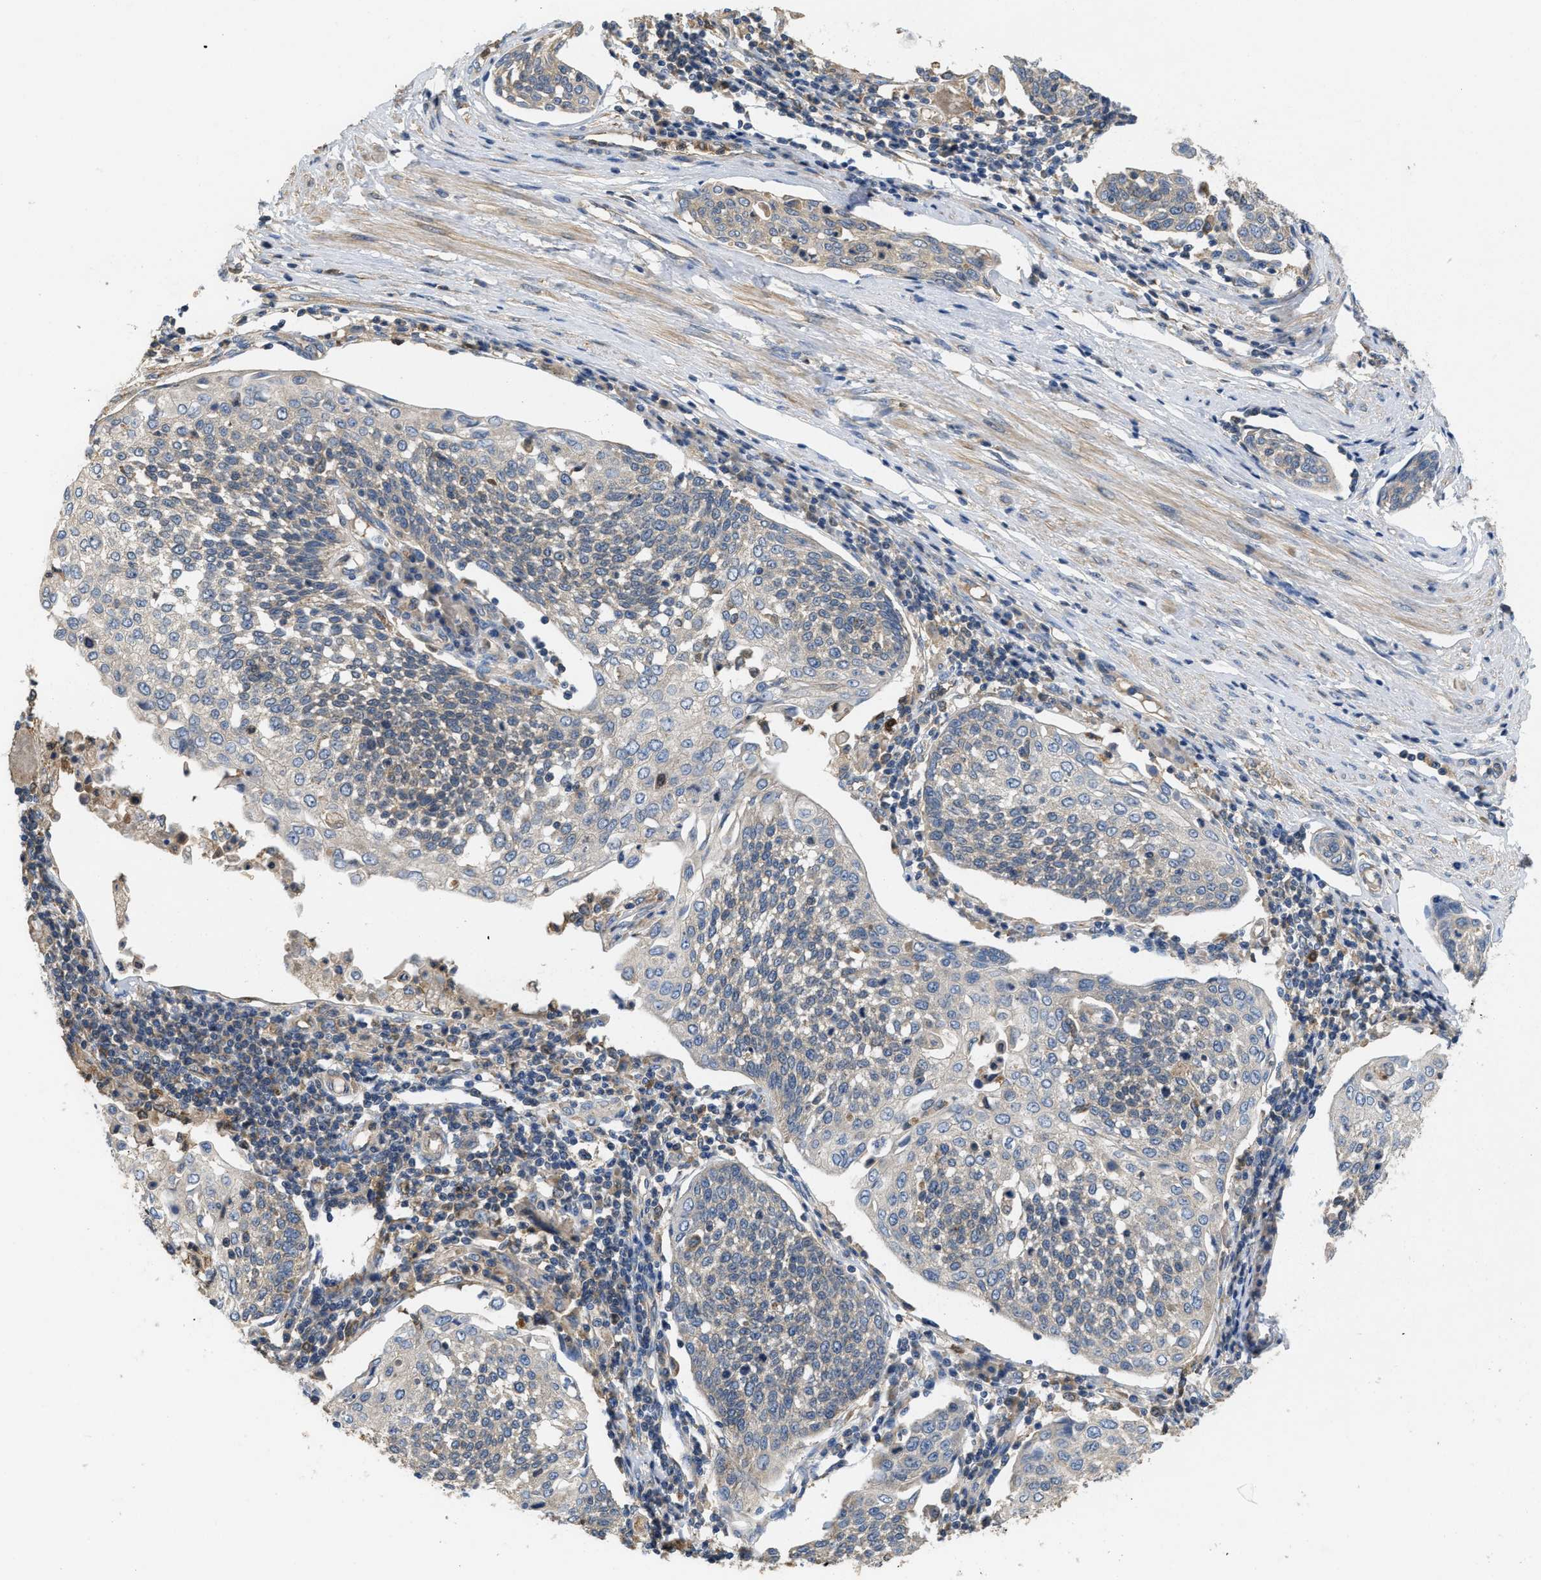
{"staining": {"intensity": "negative", "quantity": "none", "location": "none"}, "tissue": "cervical cancer", "cell_type": "Tumor cells", "image_type": "cancer", "snomed": [{"axis": "morphology", "description": "Squamous cell carcinoma, NOS"}, {"axis": "topography", "description": "Cervix"}], "caption": "Immunohistochemistry photomicrograph of neoplastic tissue: human cervical cancer (squamous cell carcinoma) stained with DAB exhibits no significant protein positivity in tumor cells. (Brightfield microscopy of DAB immunohistochemistry at high magnification).", "gene": "RNF216", "patient": {"sex": "female", "age": 34}}